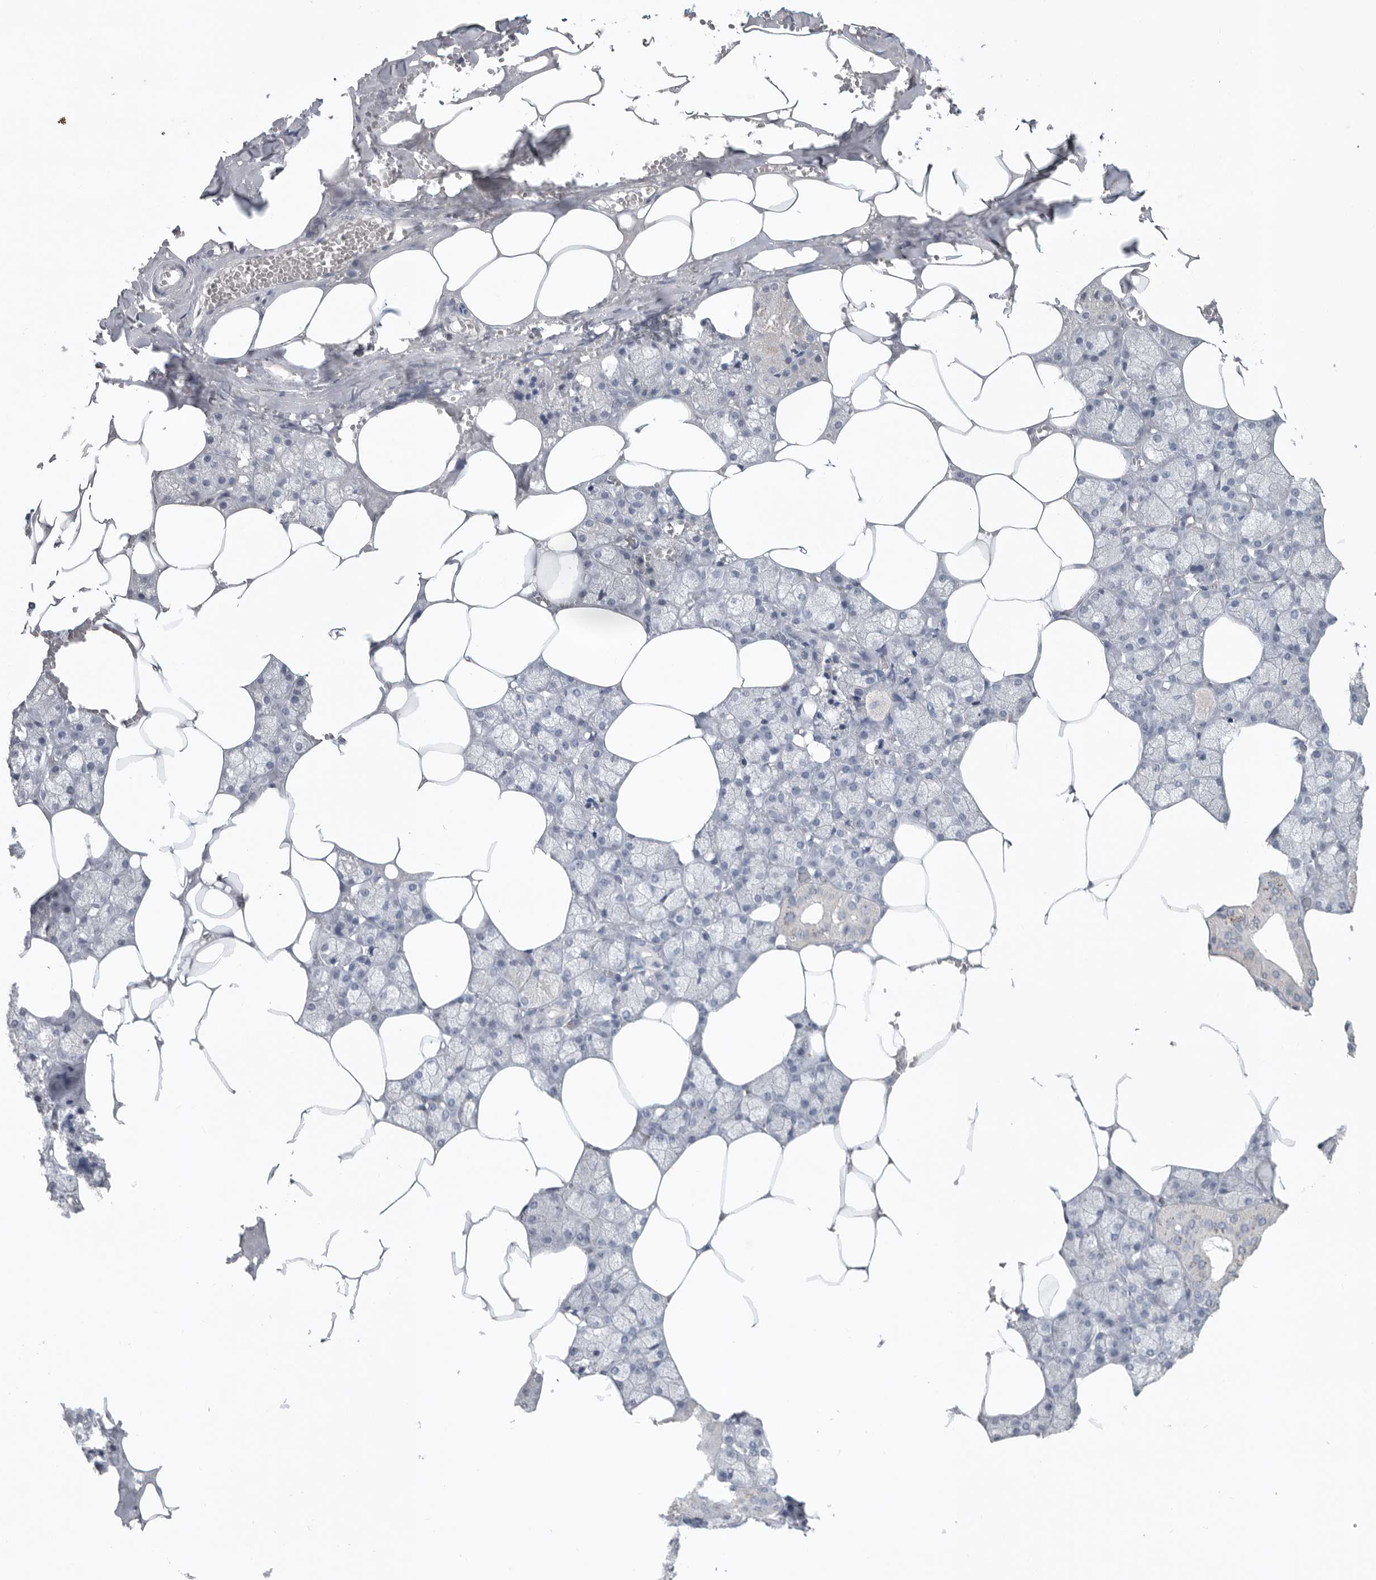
{"staining": {"intensity": "negative", "quantity": "none", "location": "none"}, "tissue": "salivary gland", "cell_type": "Glandular cells", "image_type": "normal", "snomed": [{"axis": "morphology", "description": "Normal tissue, NOS"}, {"axis": "topography", "description": "Salivary gland"}], "caption": "A photomicrograph of salivary gland stained for a protein reveals no brown staining in glandular cells. (Stains: DAB immunohistochemistry with hematoxylin counter stain, Microscopy: brightfield microscopy at high magnification).", "gene": "REG4", "patient": {"sex": "male", "age": 62}}